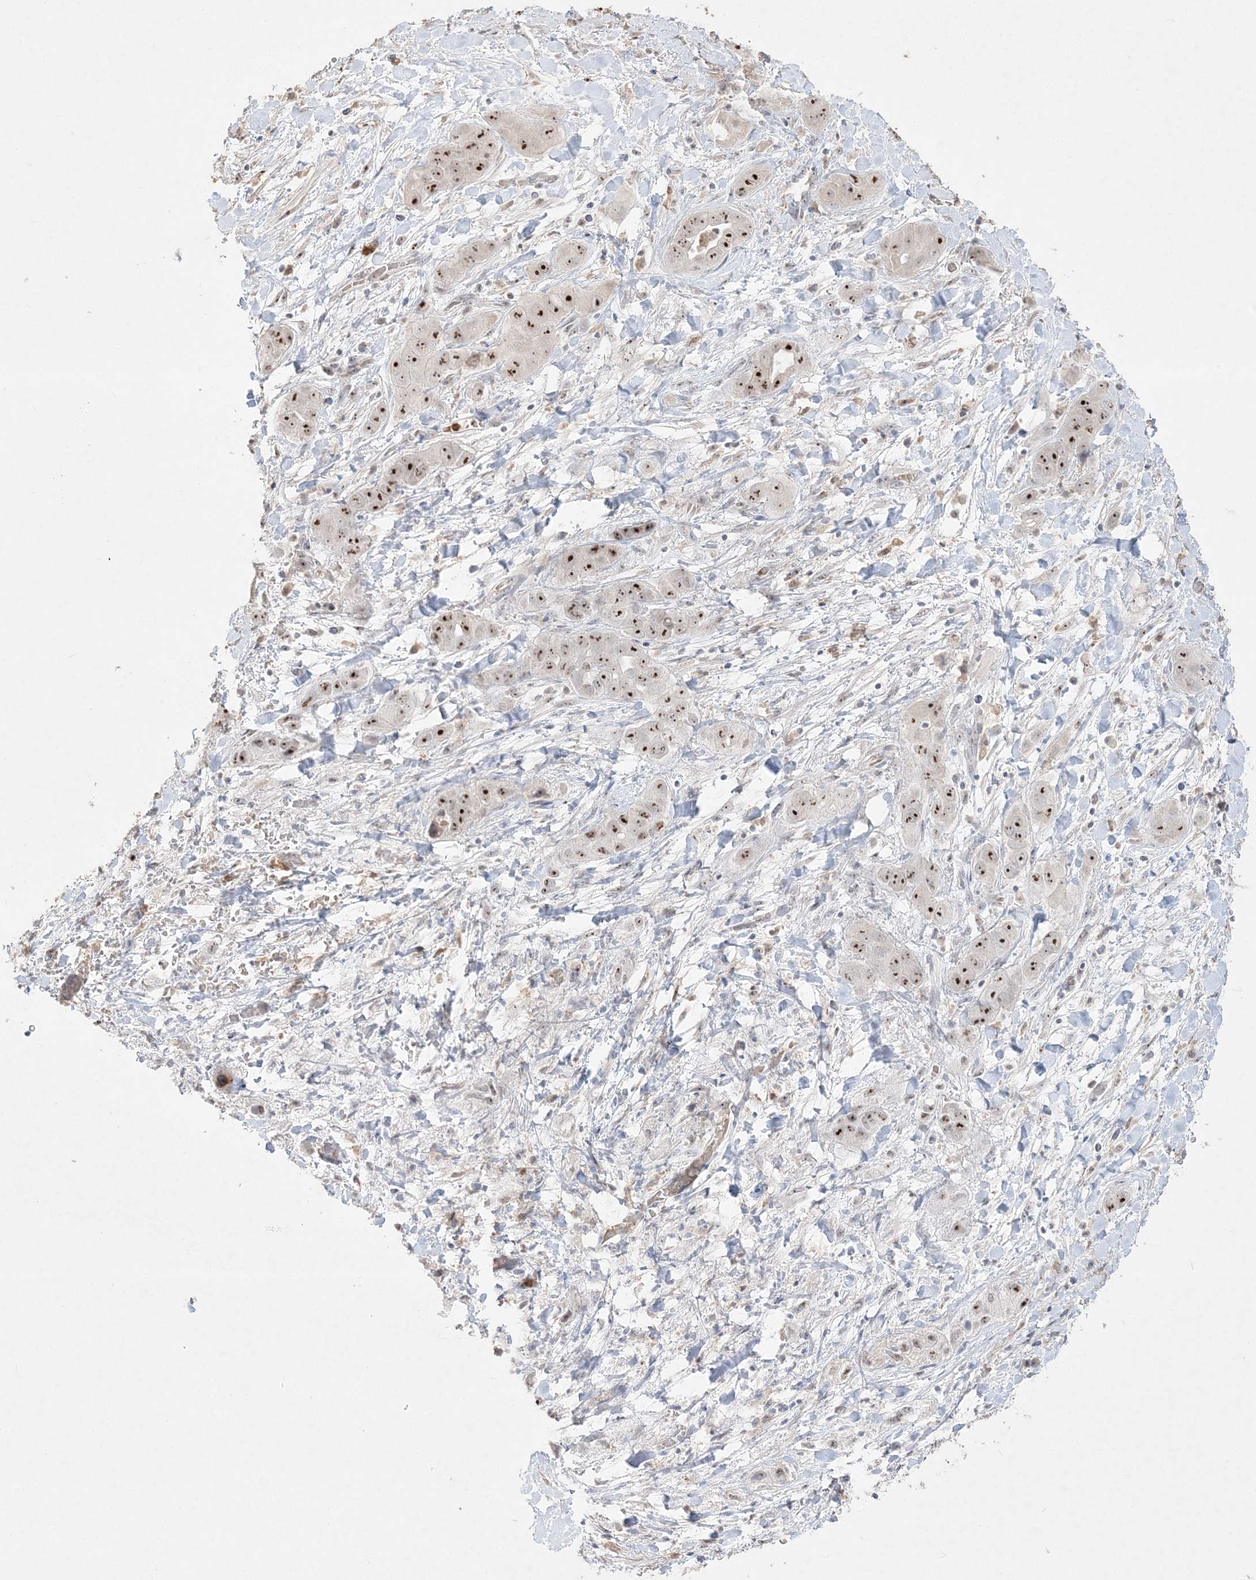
{"staining": {"intensity": "strong", "quantity": ">75%", "location": "nuclear"}, "tissue": "liver cancer", "cell_type": "Tumor cells", "image_type": "cancer", "snomed": [{"axis": "morphology", "description": "Cholangiocarcinoma"}, {"axis": "topography", "description": "Liver"}], "caption": "Cholangiocarcinoma (liver) tissue displays strong nuclear staining in about >75% of tumor cells, visualized by immunohistochemistry.", "gene": "NOP16", "patient": {"sex": "female", "age": 52}}